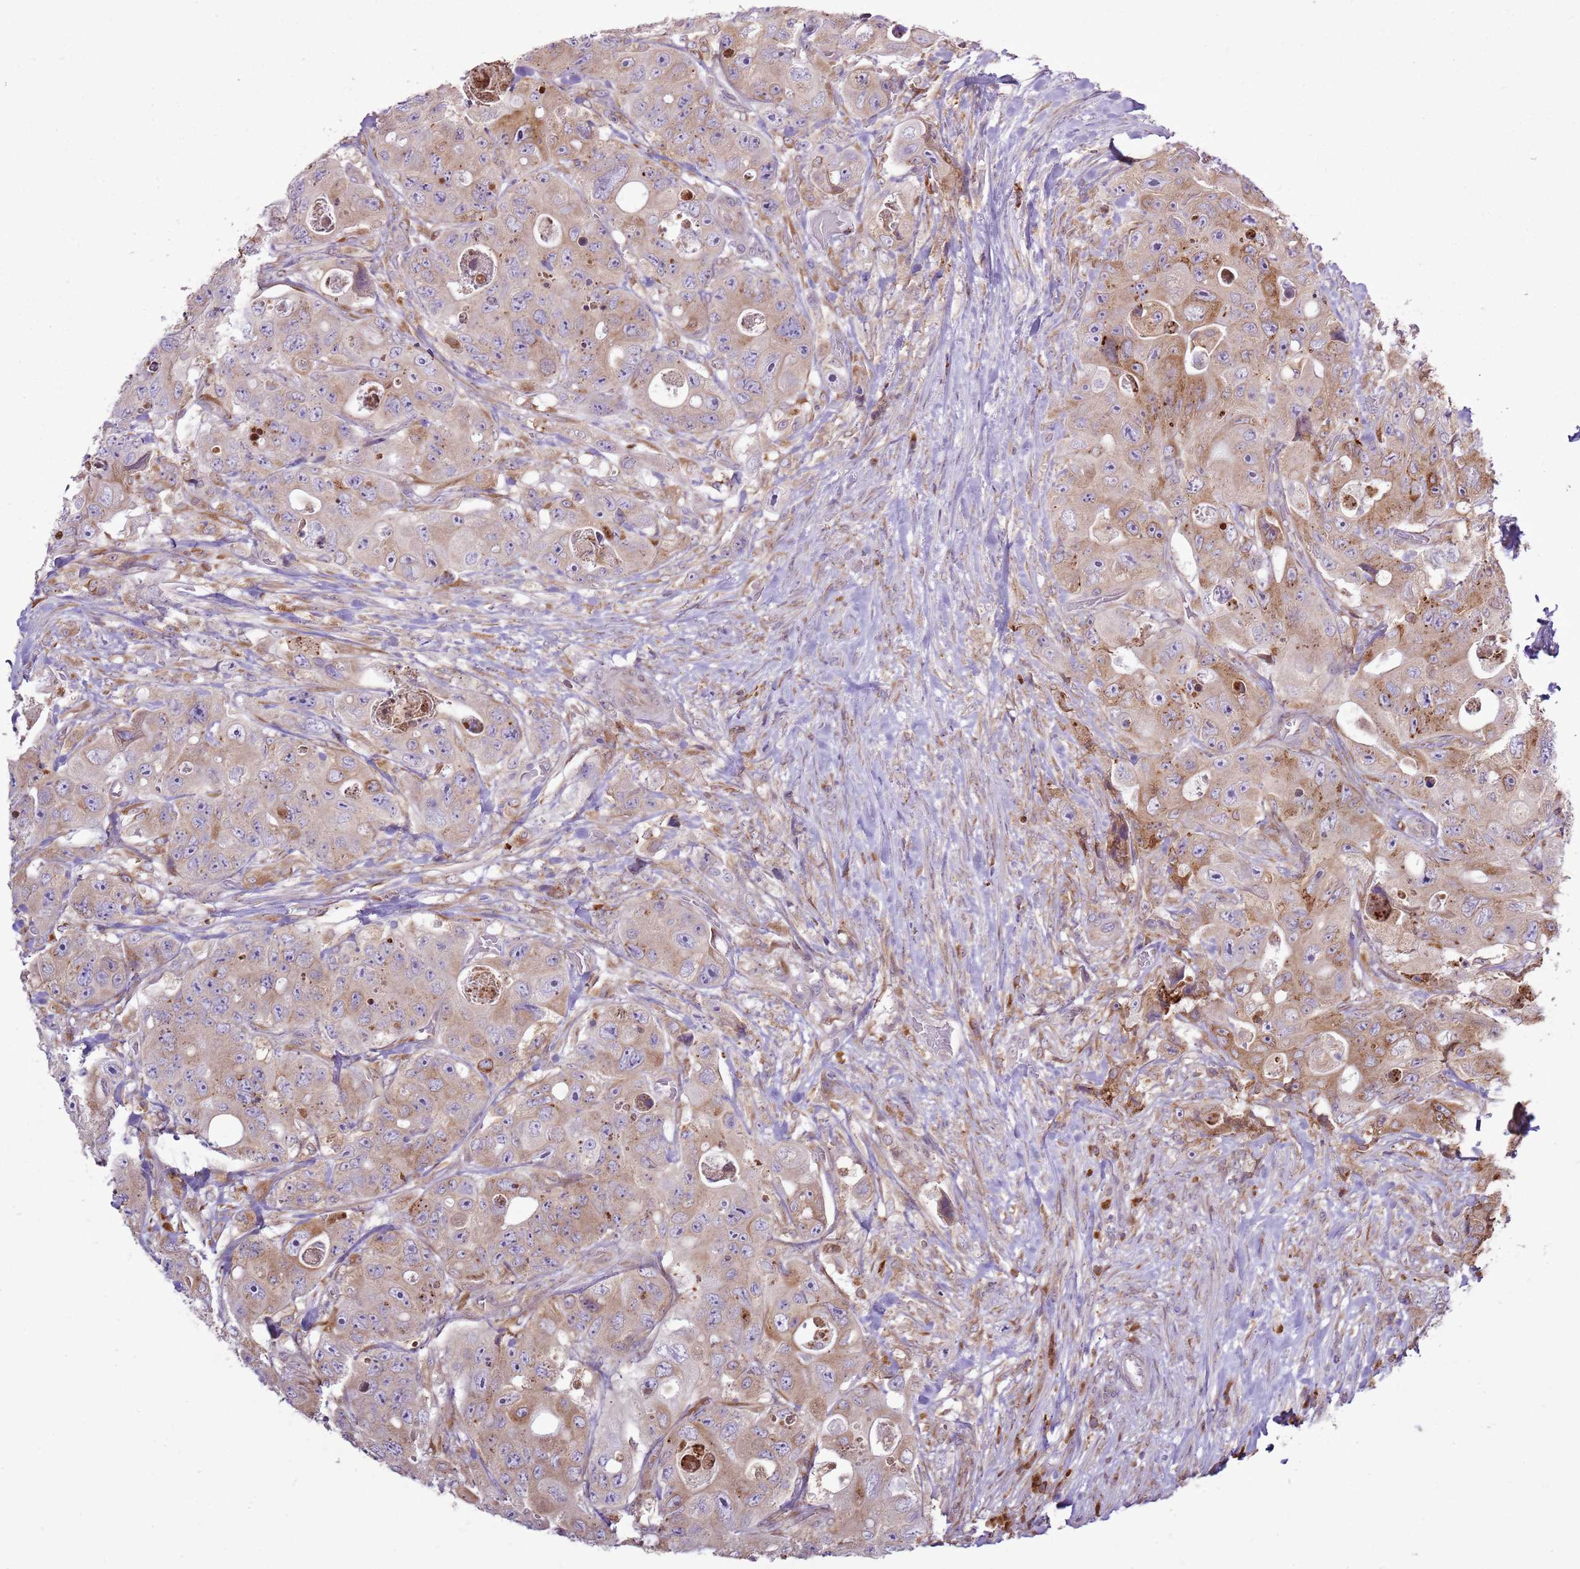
{"staining": {"intensity": "strong", "quantity": "25%-75%", "location": "cytoplasmic/membranous"}, "tissue": "colorectal cancer", "cell_type": "Tumor cells", "image_type": "cancer", "snomed": [{"axis": "morphology", "description": "Adenocarcinoma, NOS"}, {"axis": "topography", "description": "Colon"}], "caption": "DAB immunohistochemical staining of colorectal cancer (adenocarcinoma) displays strong cytoplasmic/membranous protein staining in about 25%-75% of tumor cells. Immunohistochemistry stains the protein in brown and the nuclei are stained blue.", "gene": "TMED10", "patient": {"sex": "female", "age": 46}}